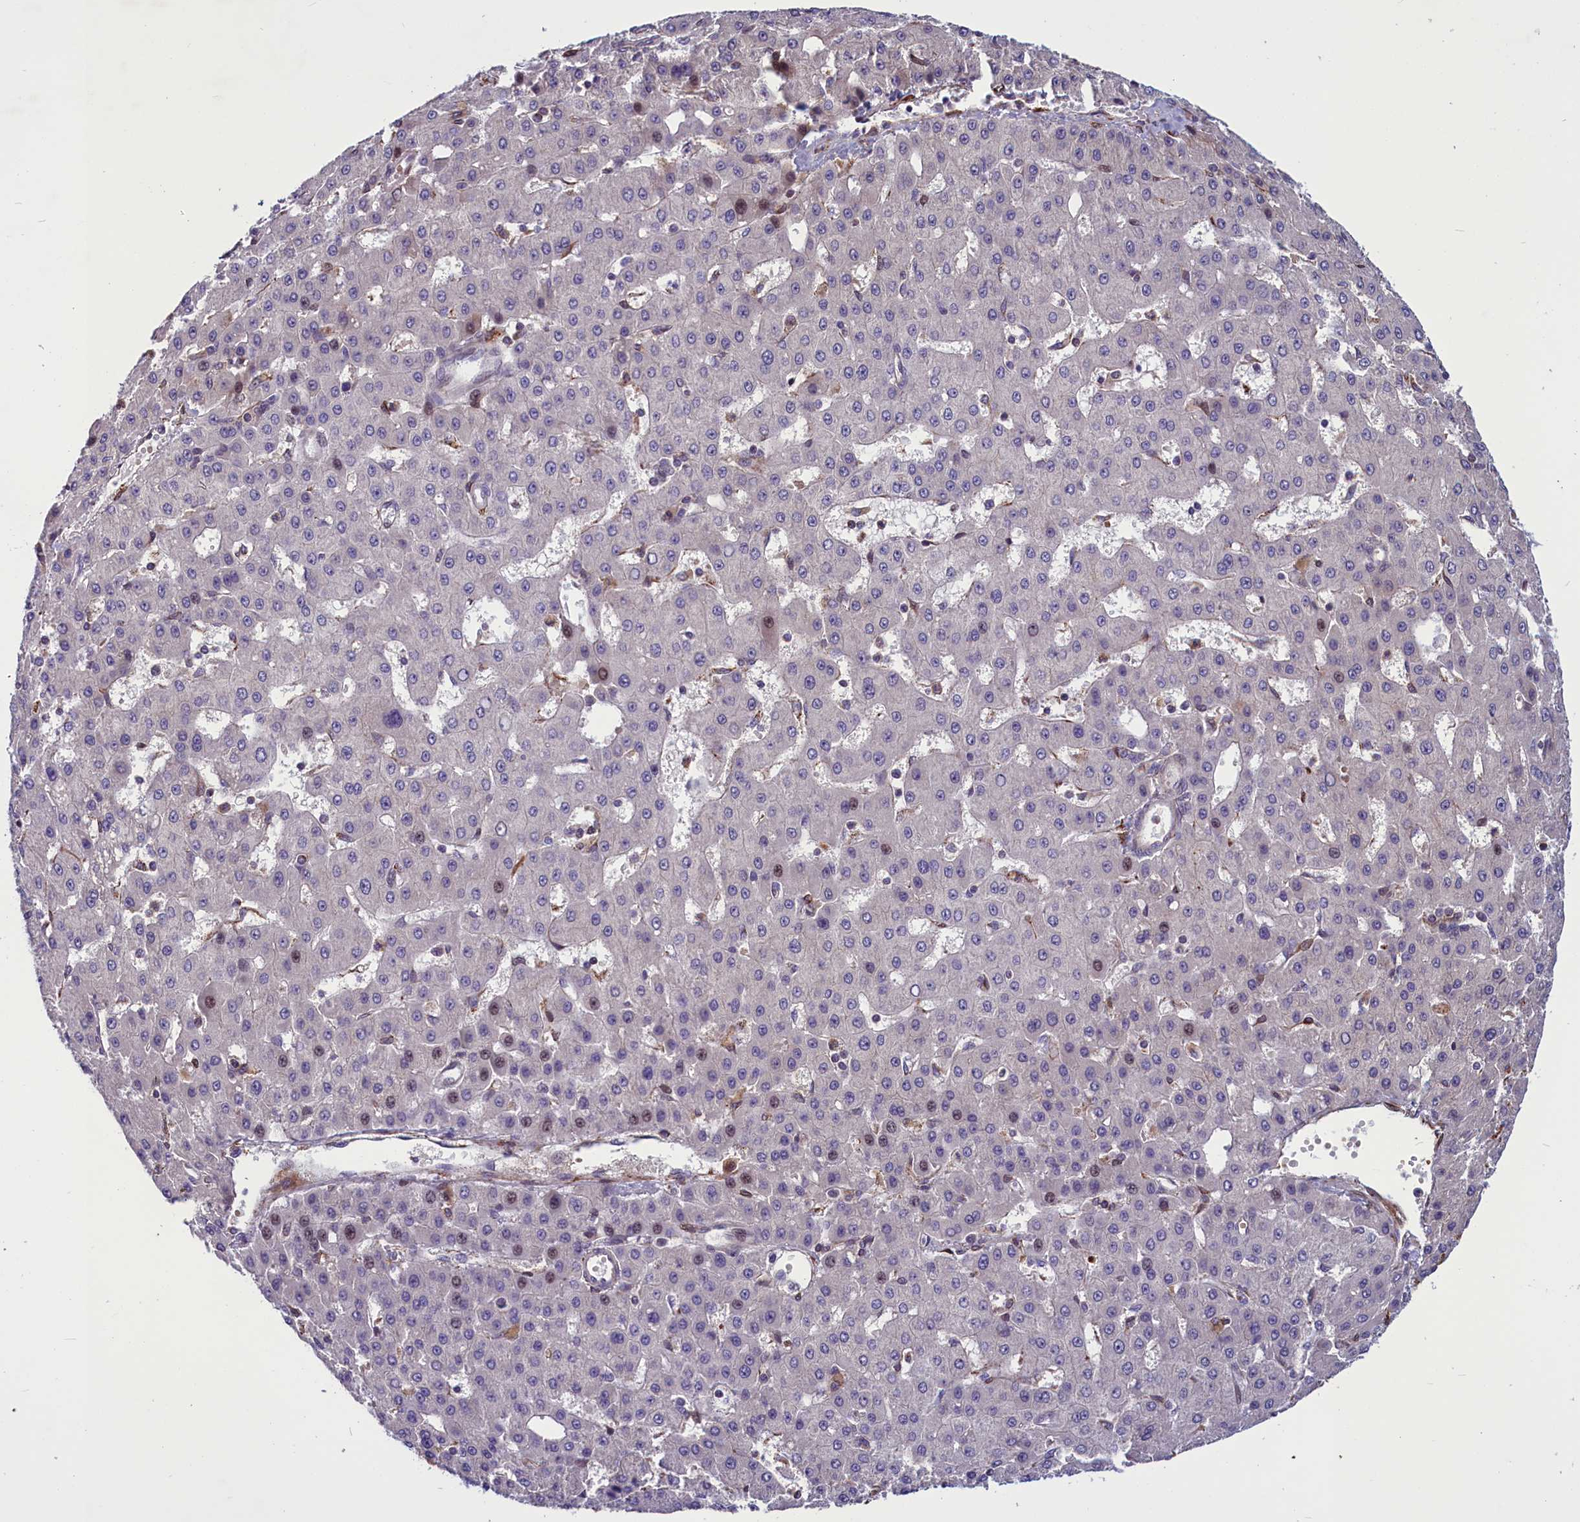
{"staining": {"intensity": "negative", "quantity": "none", "location": "none"}, "tissue": "liver cancer", "cell_type": "Tumor cells", "image_type": "cancer", "snomed": [{"axis": "morphology", "description": "Carcinoma, Hepatocellular, NOS"}, {"axis": "topography", "description": "Liver"}], "caption": "Histopathology image shows no protein expression in tumor cells of liver cancer (hepatocellular carcinoma) tissue.", "gene": "MIEF2", "patient": {"sex": "male", "age": 47}}